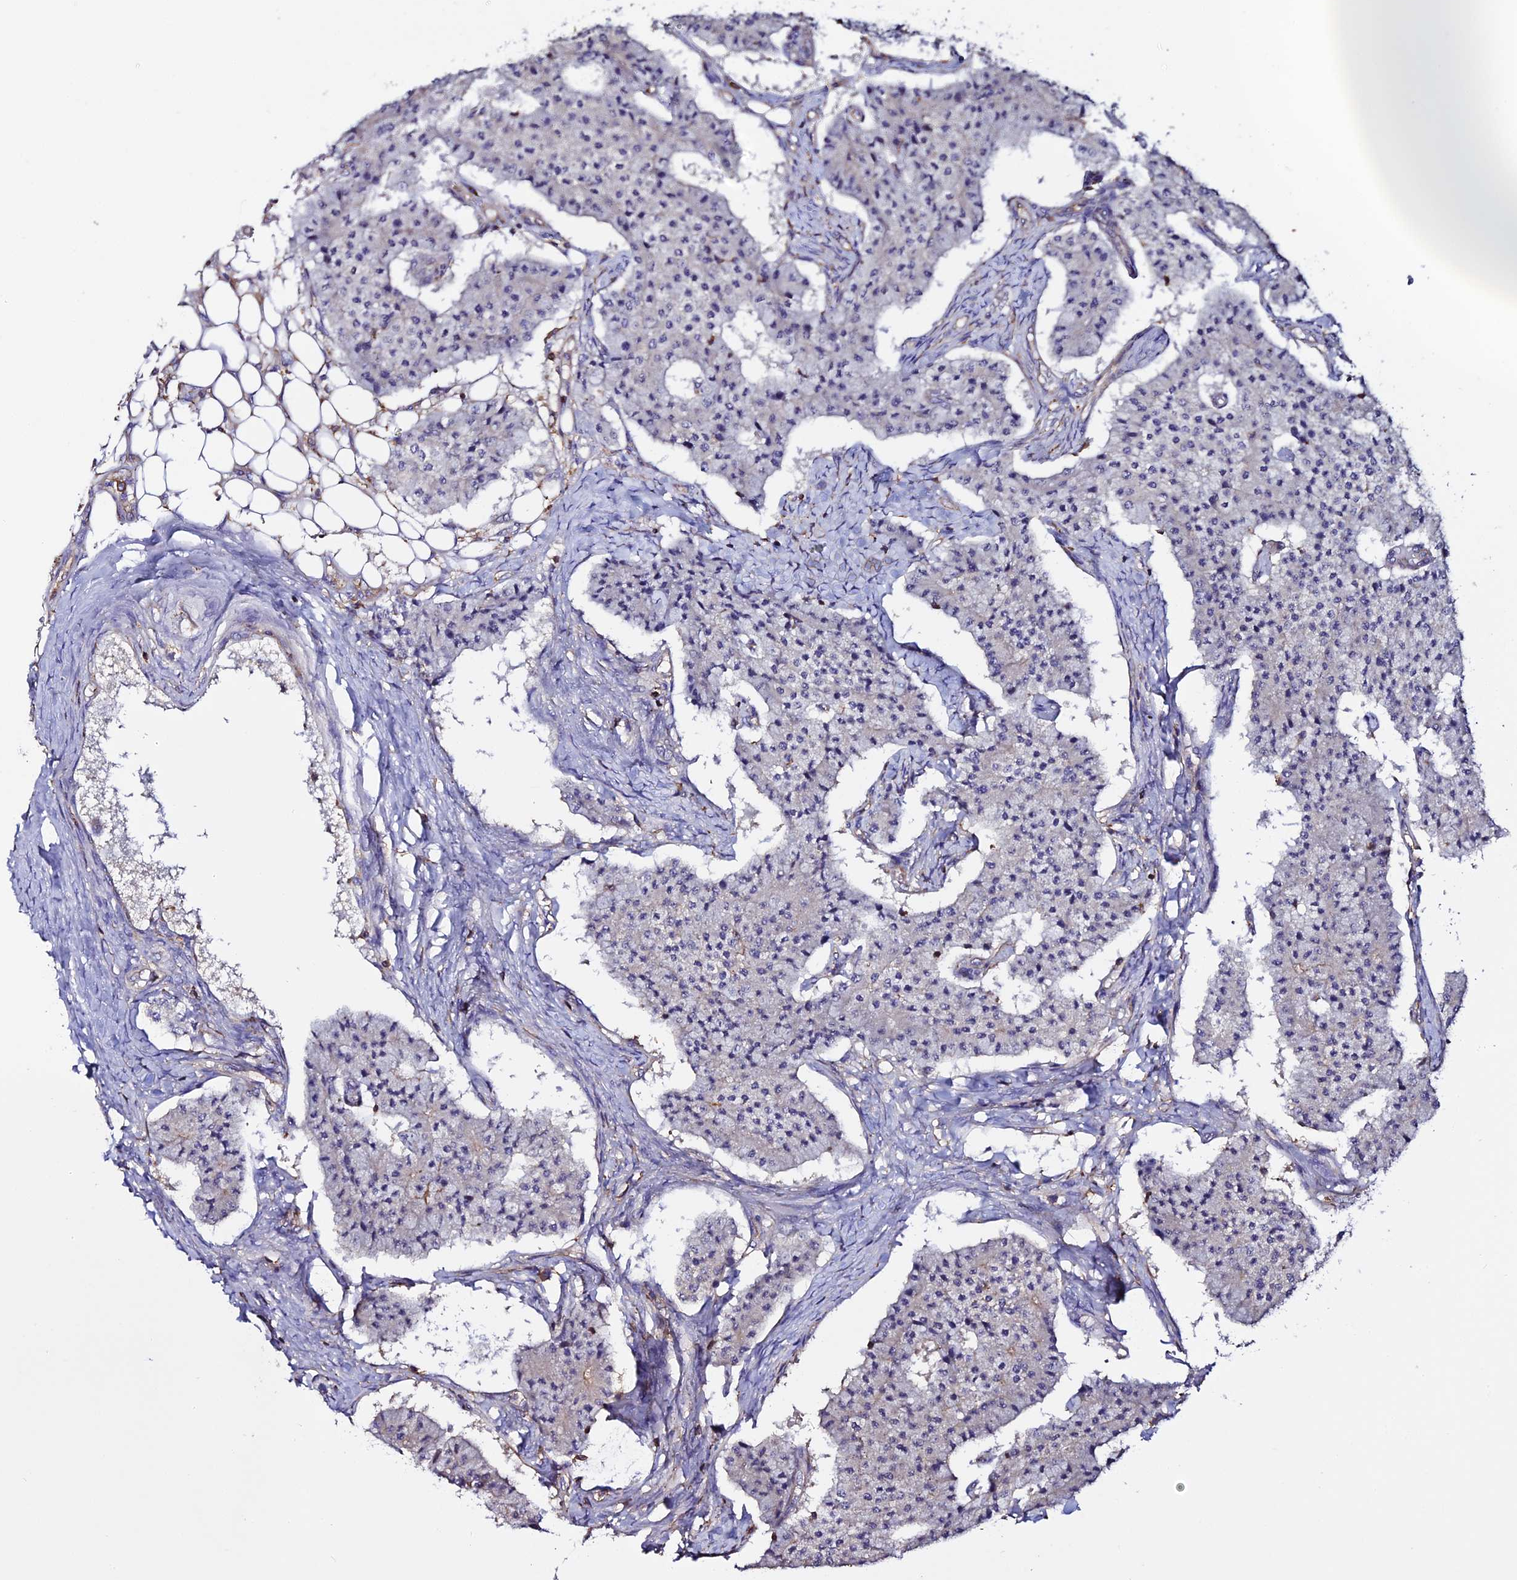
{"staining": {"intensity": "negative", "quantity": "none", "location": "none"}, "tissue": "carcinoid", "cell_type": "Tumor cells", "image_type": "cancer", "snomed": [{"axis": "morphology", "description": "Carcinoid, malignant, NOS"}, {"axis": "topography", "description": "Colon"}], "caption": "Immunohistochemical staining of human carcinoid (malignant) exhibits no significant staining in tumor cells. (Stains: DAB immunohistochemistry with hematoxylin counter stain, Microscopy: brightfield microscopy at high magnification).", "gene": "USP17L15", "patient": {"sex": "female", "age": 52}}